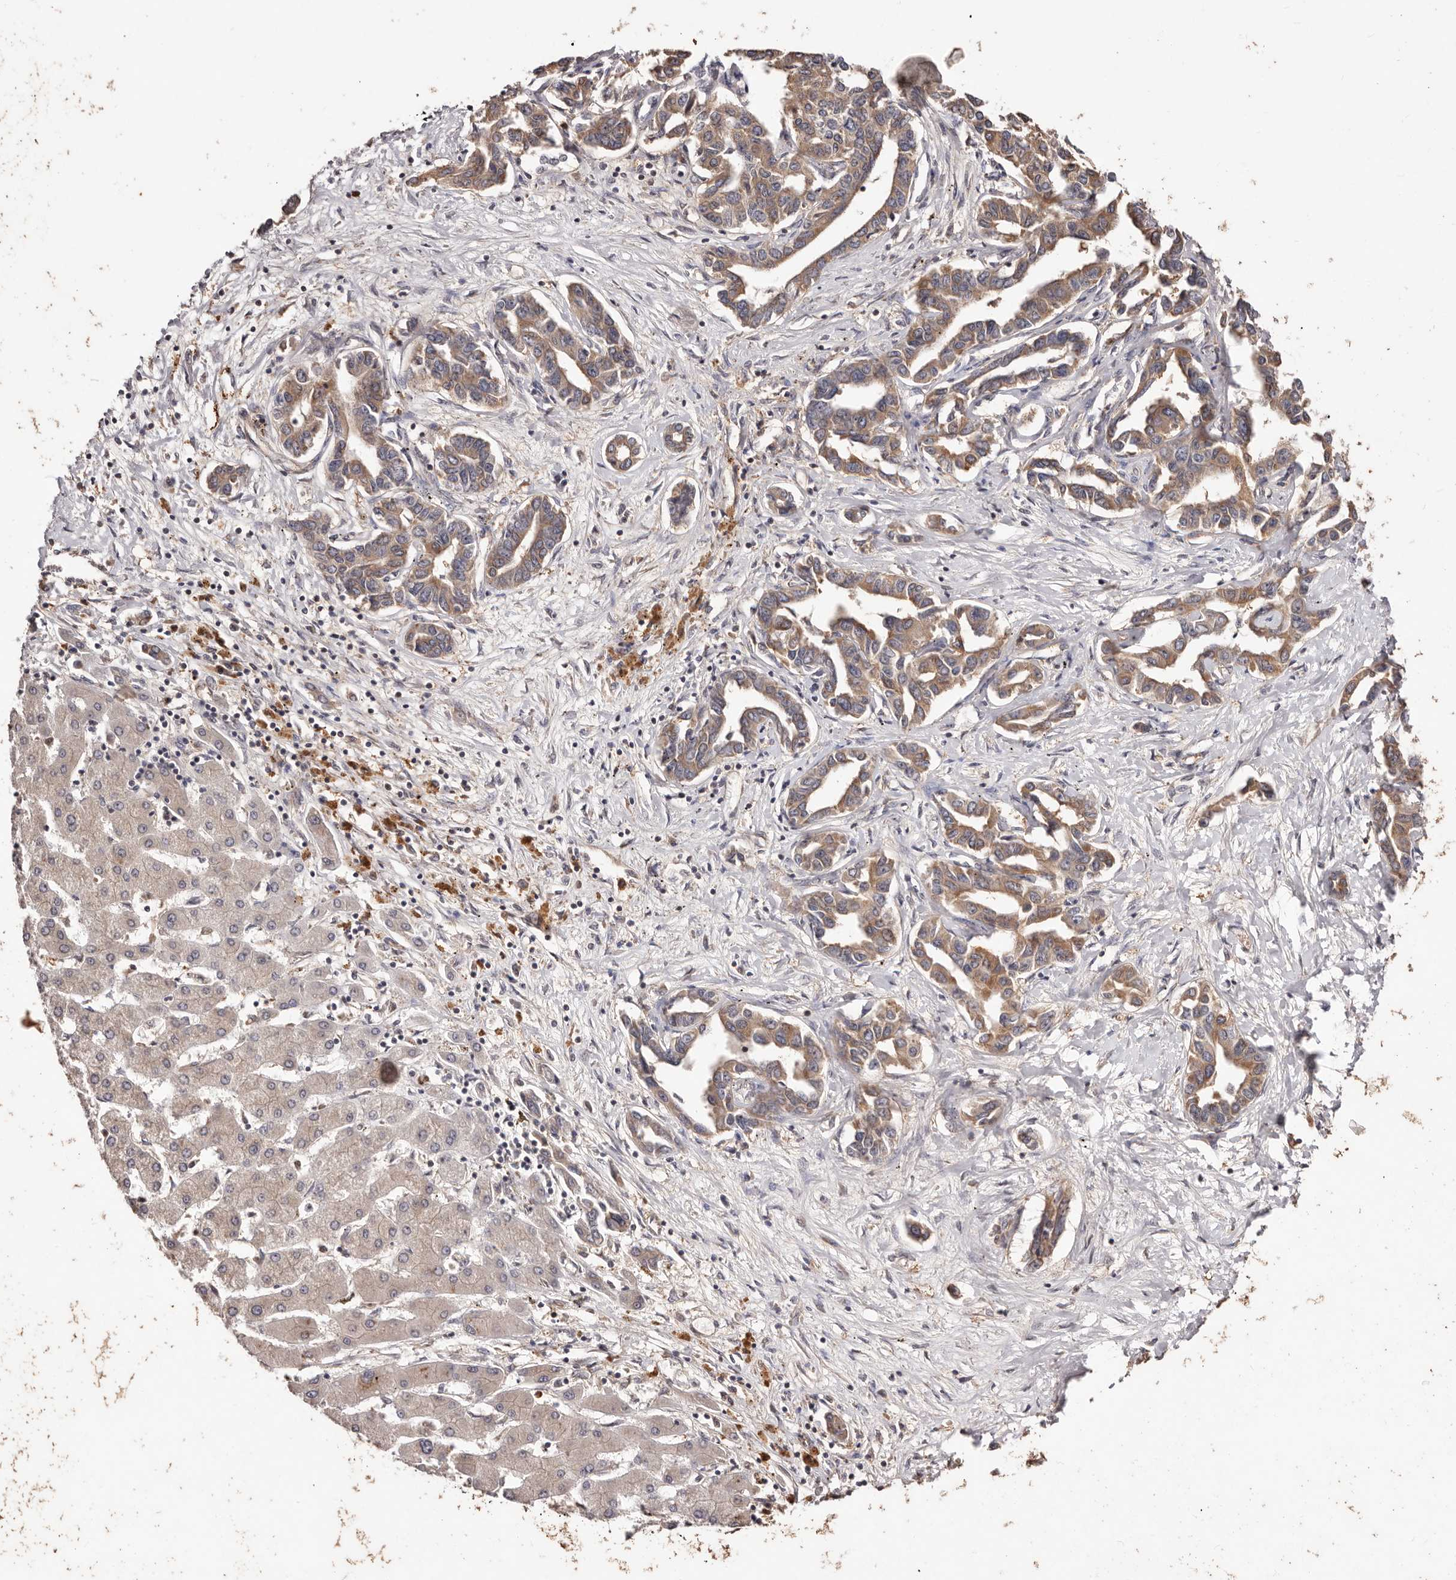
{"staining": {"intensity": "moderate", "quantity": ">75%", "location": "cytoplasmic/membranous"}, "tissue": "liver cancer", "cell_type": "Tumor cells", "image_type": "cancer", "snomed": [{"axis": "morphology", "description": "Cholangiocarcinoma"}, {"axis": "topography", "description": "Liver"}], "caption": "Immunohistochemical staining of human cholangiocarcinoma (liver) exhibits medium levels of moderate cytoplasmic/membranous protein expression in about >75% of tumor cells.", "gene": "CCL14", "patient": {"sex": "male", "age": 59}}